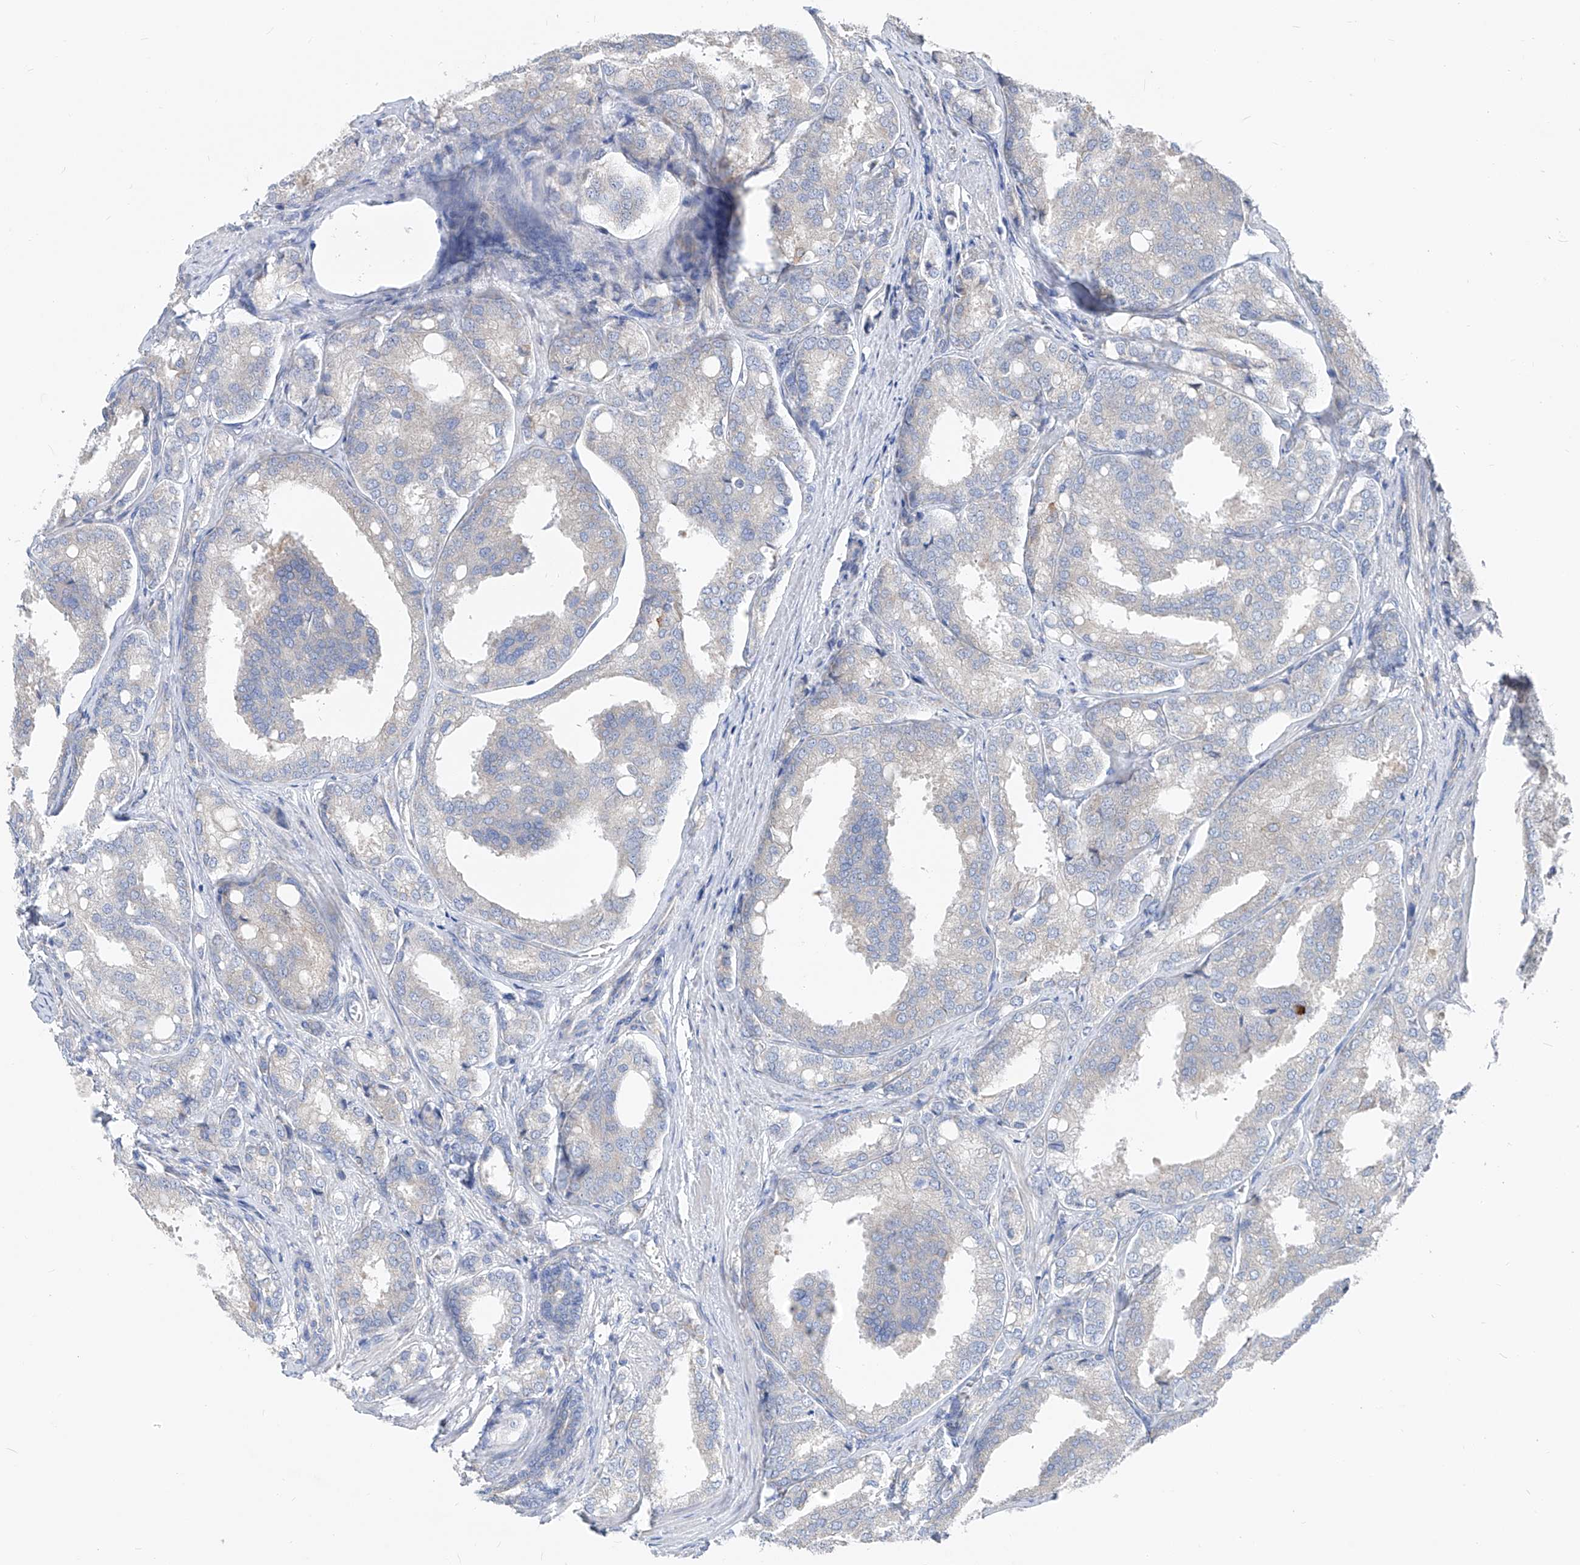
{"staining": {"intensity": "negative", "quantity": "none", "location": "none"}, "tissue": "prostate cancer", "cell_type": "Tumor cells", "image_type": "cancer", "snomed": [{"axis": "morphology", "description": "Adenocarcinoma, High grade"}, {"axis": "topography", "description": "Prostate"}], "caption": "This is an immunohistochemistry micrograph of human prostate adenocarcinoma (high-grade). There is no positivity in tumor cells.", "gene": "UFL1", "patient": {"sex": "male", "age": 50}}